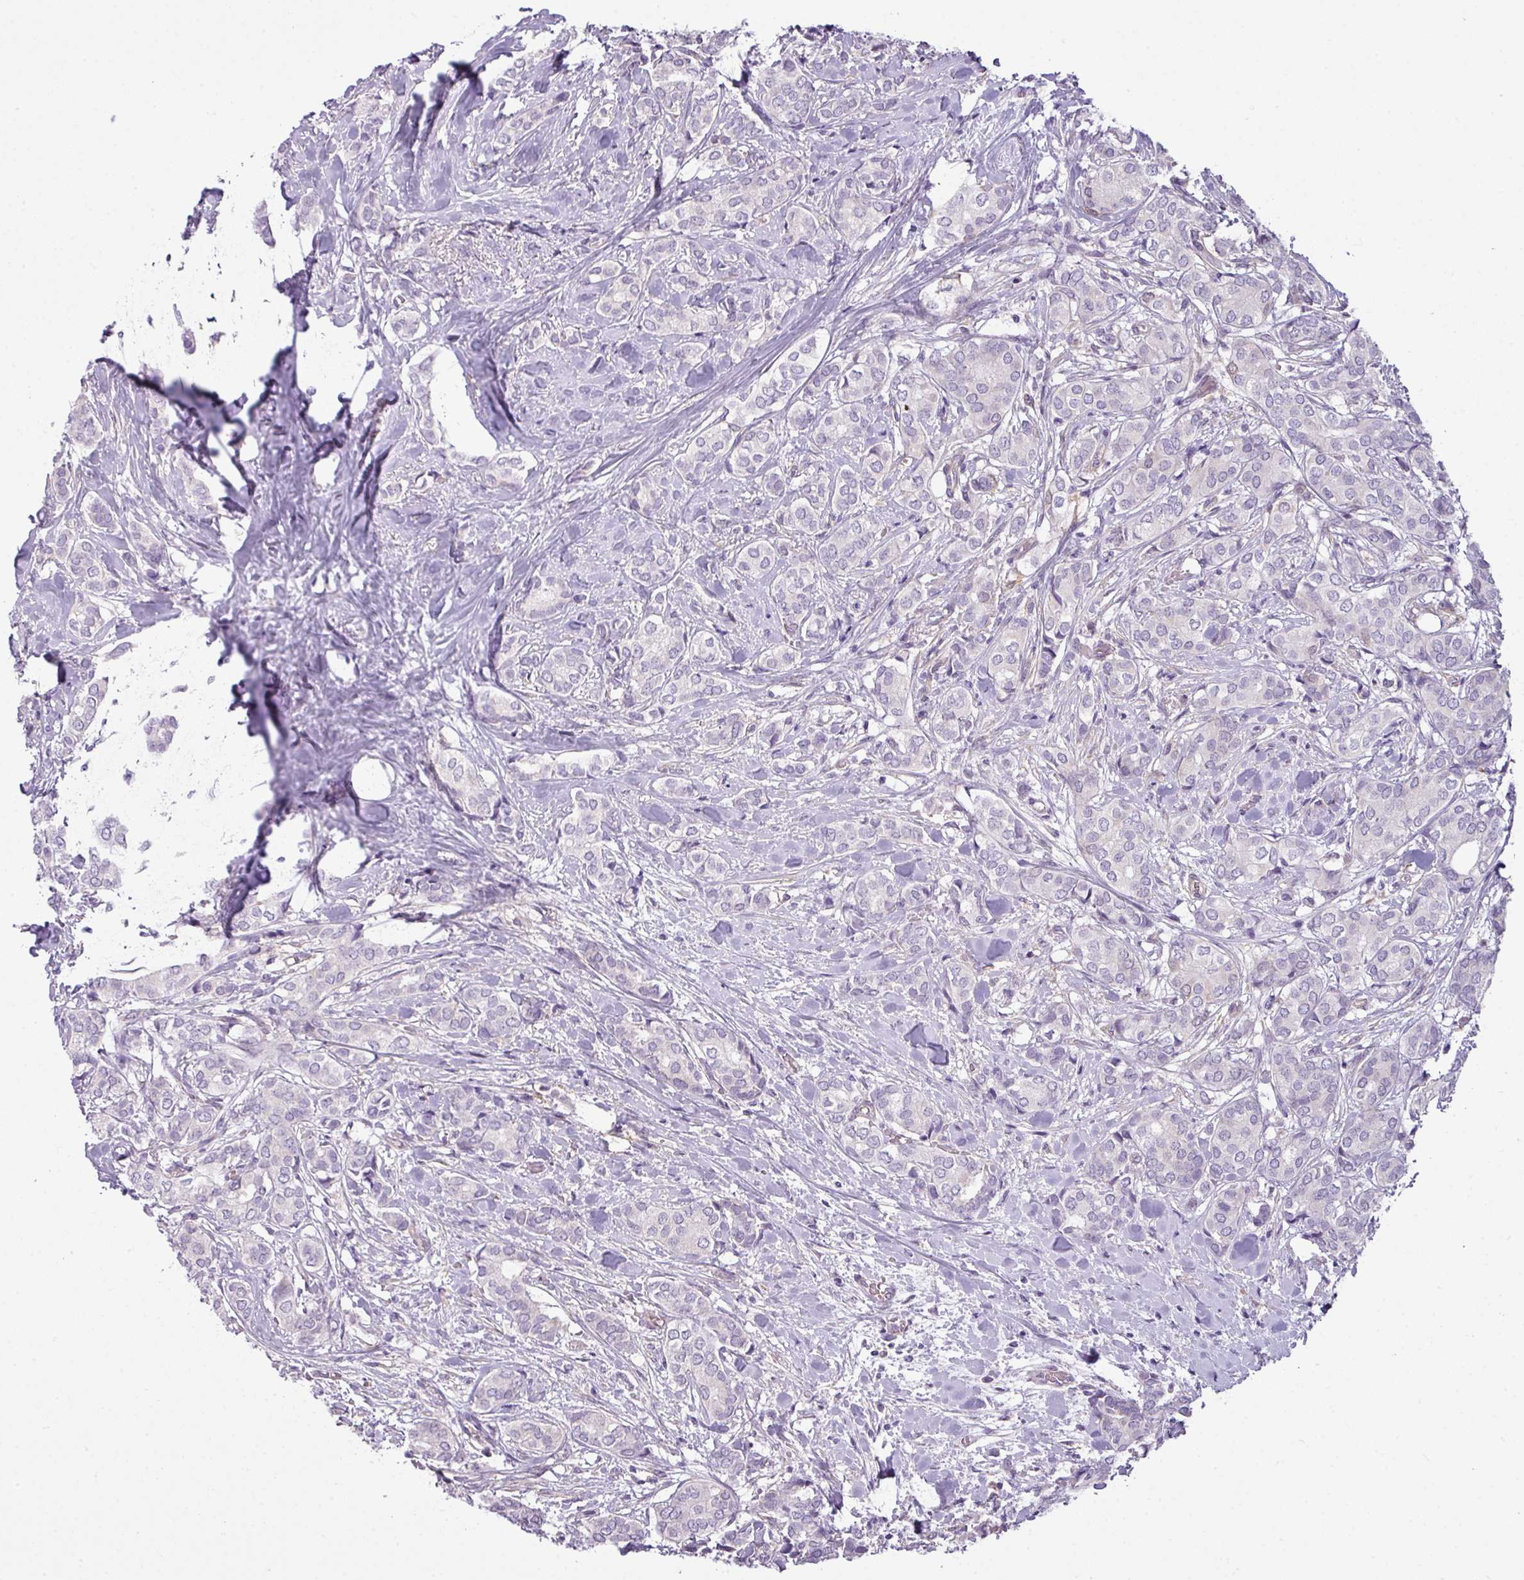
{"staining": {"intensity": "weak", "quantity": "<25%", "location": "cytoplasmic/membranous"}, "tissue": "breast cancer", "cell_type": "Tumor cells", "image_type": "cancer", "snomed": [{"axis": "morphology", "description": "Duct carcinoma"}, {"axis": "topography", "description": "Breast"}], "caption": "Protein analysis of infiltrating ductal carcinoma (breast) reveals no significant staining in tumor cells. Brightfield microscopy of IHC stained with DAB (brown) and hematoxylin (blue), captured at high magnification.", "gene": "CAMK2B", "patient": {"sex": "female", "age": 73}}